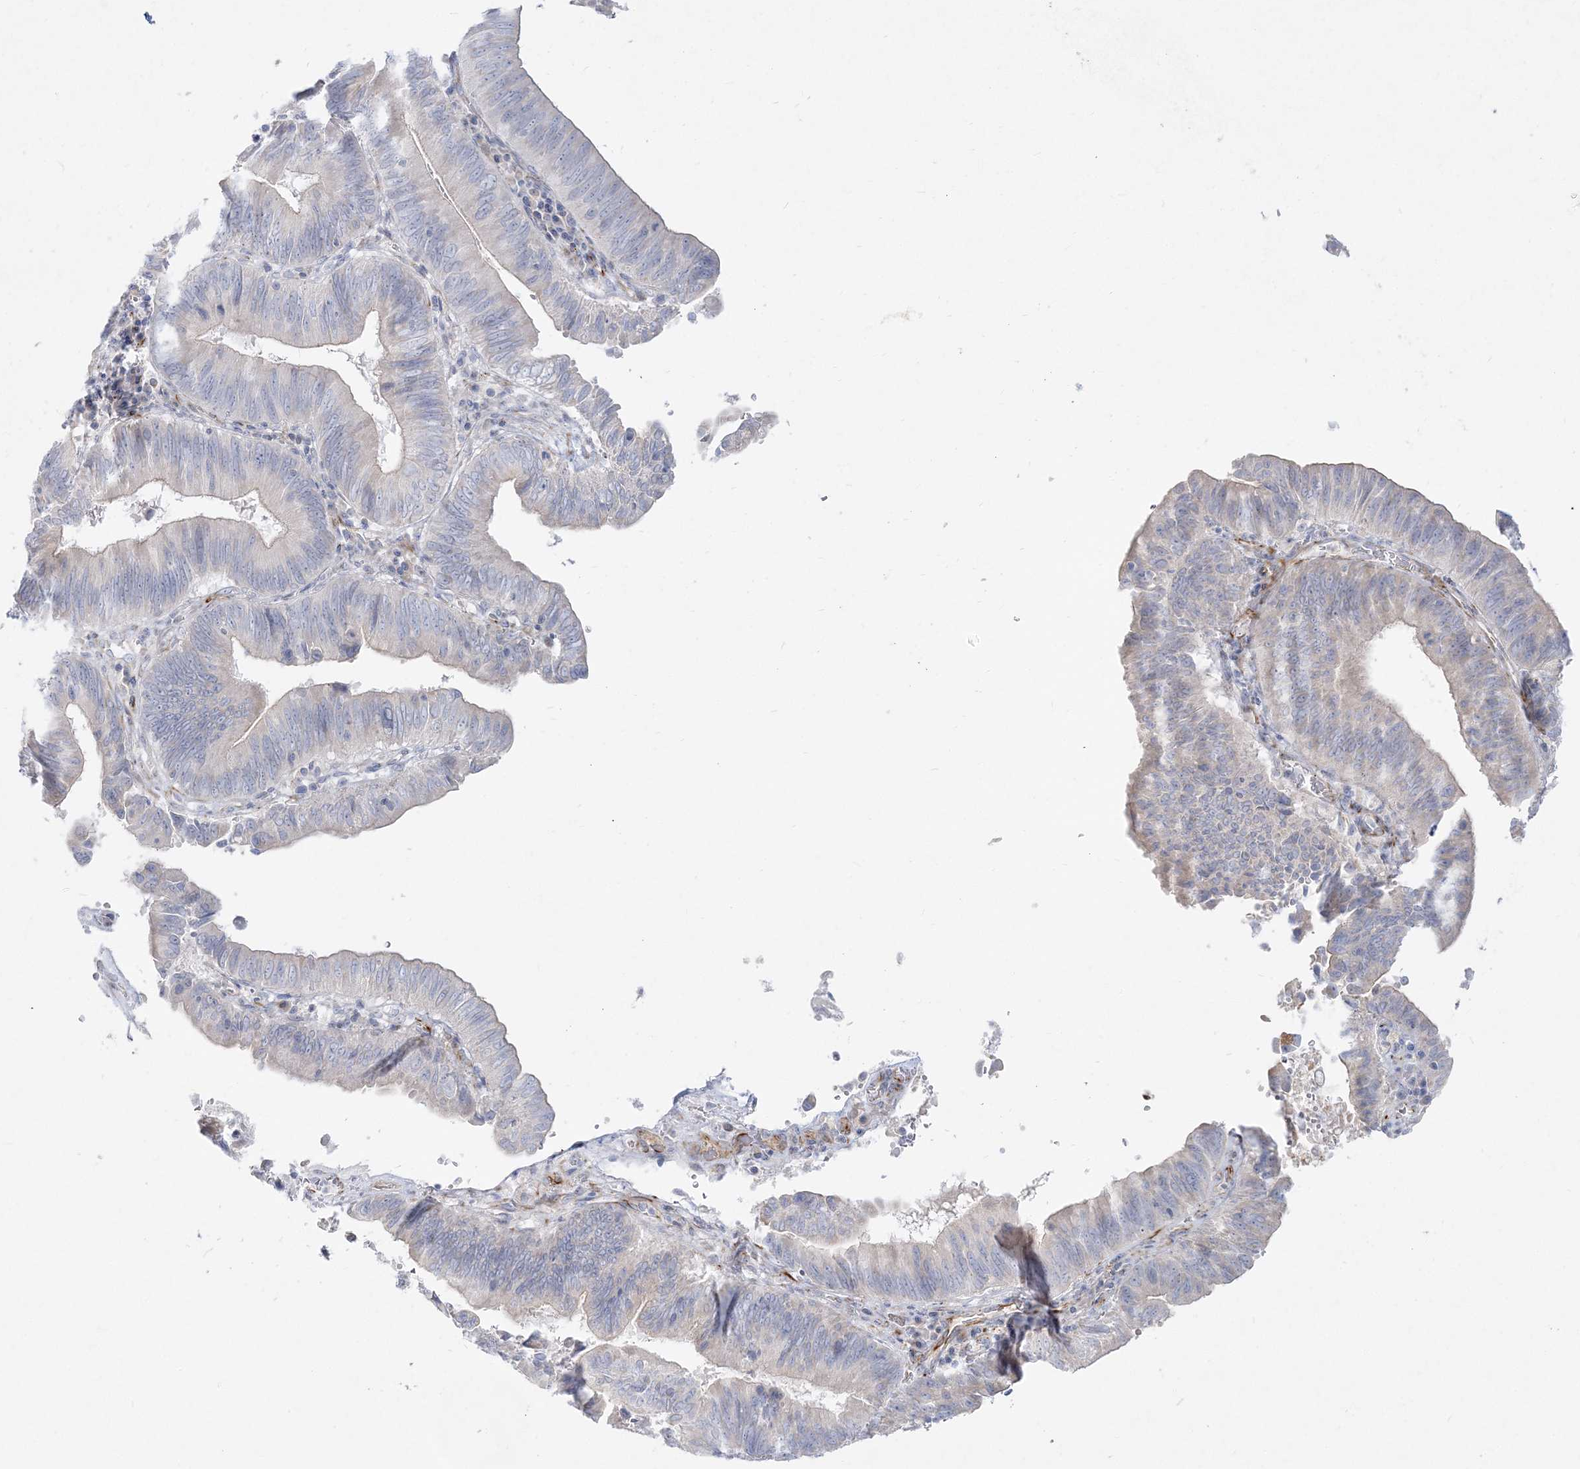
{"staining": {"intensity": "negative", "quantity": "none", "location": "none"}, "tissue": "pancreatic cancer", "cell_type": "Tumor cells", "image_type": "cancer", "snomed": [{"axis": "morphology", "description": "Adenocarcinoma, NOS"}, {"axis": "topography", "description": "Pancreas"}], "caption": "This is an immunohistochemistry (IHC) image of human pancreatic adenocarcinoma. There is no expression in tumor cells.", "gene": "GPAT2", "patient": {"sex": "male", "age": 63}}